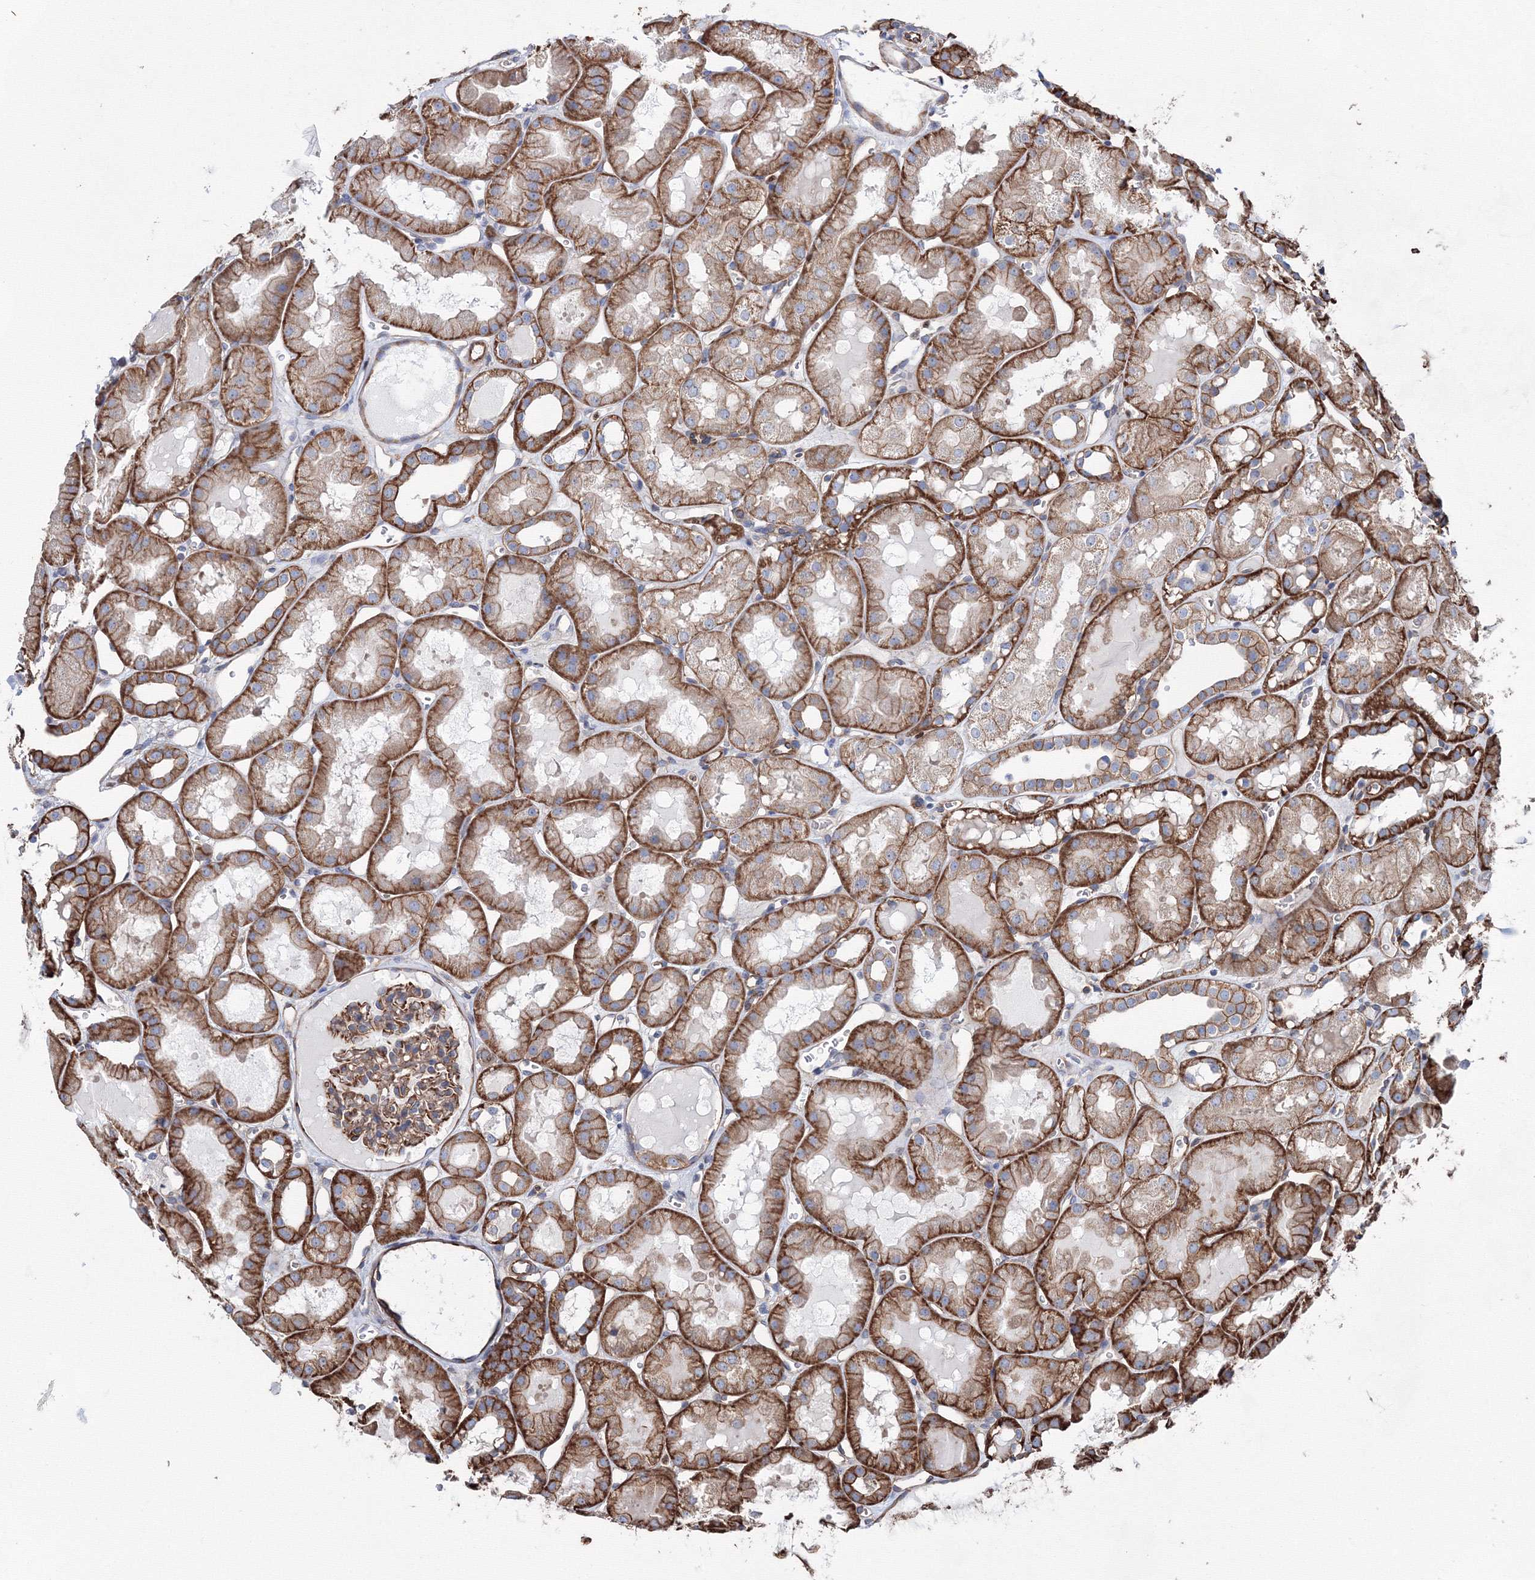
{"staining": {"intensity": "moderate", "quantity": ">75%", "location": "cytoplasmic/membranous"}, "tissue": "kidney", "cell_type": "Cells in glomeruli", "image_type": "normal", "snomed": [{"axis": "morphology", "description": "Normal tissue, NOS"}, {"axis": "topography", "description": "Kidney"}, {"axis": "topography", "description": "Urinary bladder"}], "caption": "Immunohistochemical staining of normal kidney shows medium levels of moderate cytoplasmic/membranous positivity in approximately >75% of cells in glomeruli.", "gene": "ANKRD37", "patient": {"sex": "male", "age": 16}}